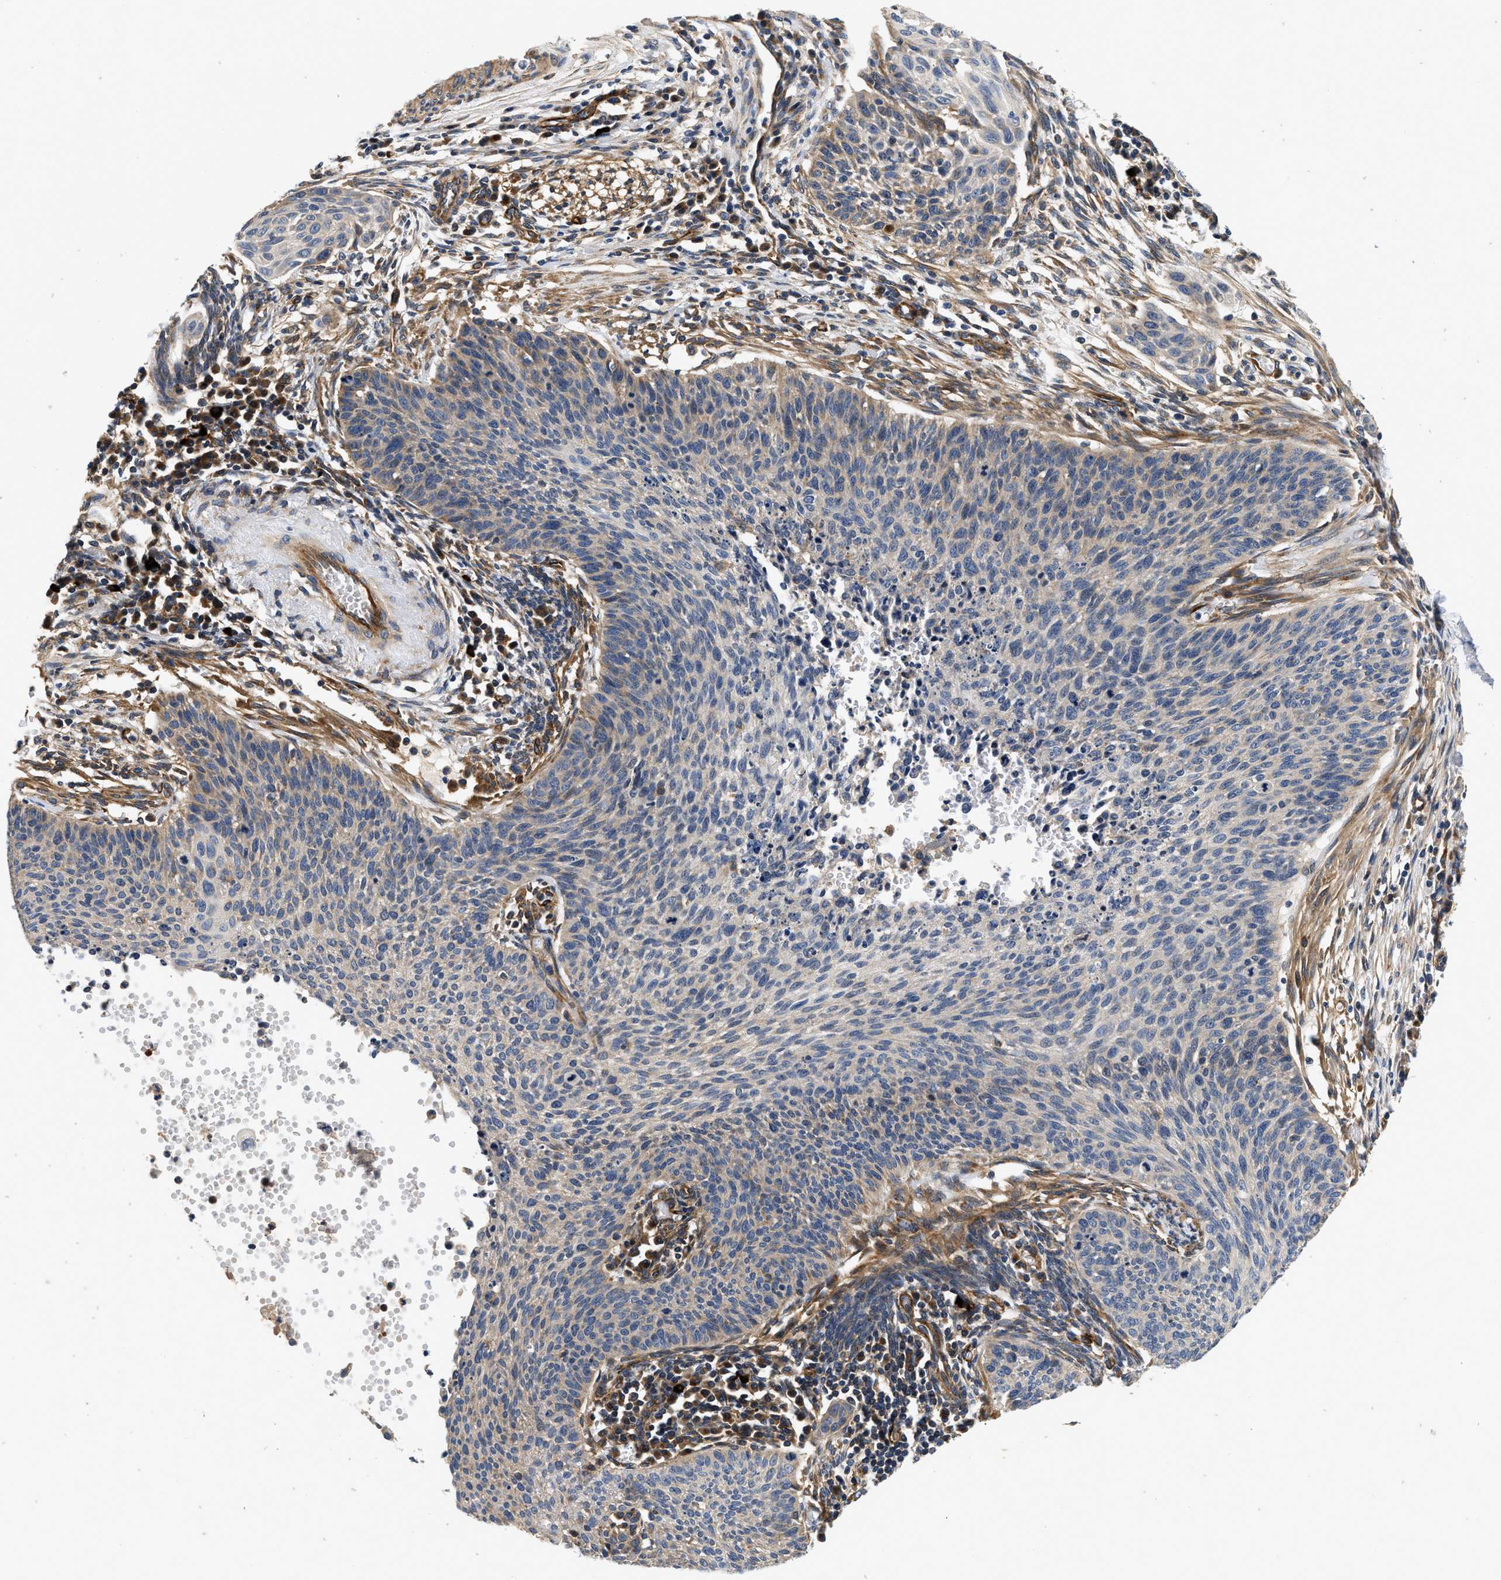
{"staining": {"intensity": "weak", "quantity": "25%-75%", "location": "cytoplasmic/membranous"}, "tissue": "cervical cancer", "cell_type": "Tumor cells", "image_type": "cancer", "snomed": [{"axis": "morphology", "description": "Squamous cell carcinoma, NOS"}, {"axis": "topography", "description": "Cervix"}], "caption": "Cervical cancer tissue reveals weak cytoplasmic/membranous expression in about 25%-75% of tumor cells, visualized by immunohistochemistry.", "gene": "NME6", "patient": {"sex": "female", "age": 70}}